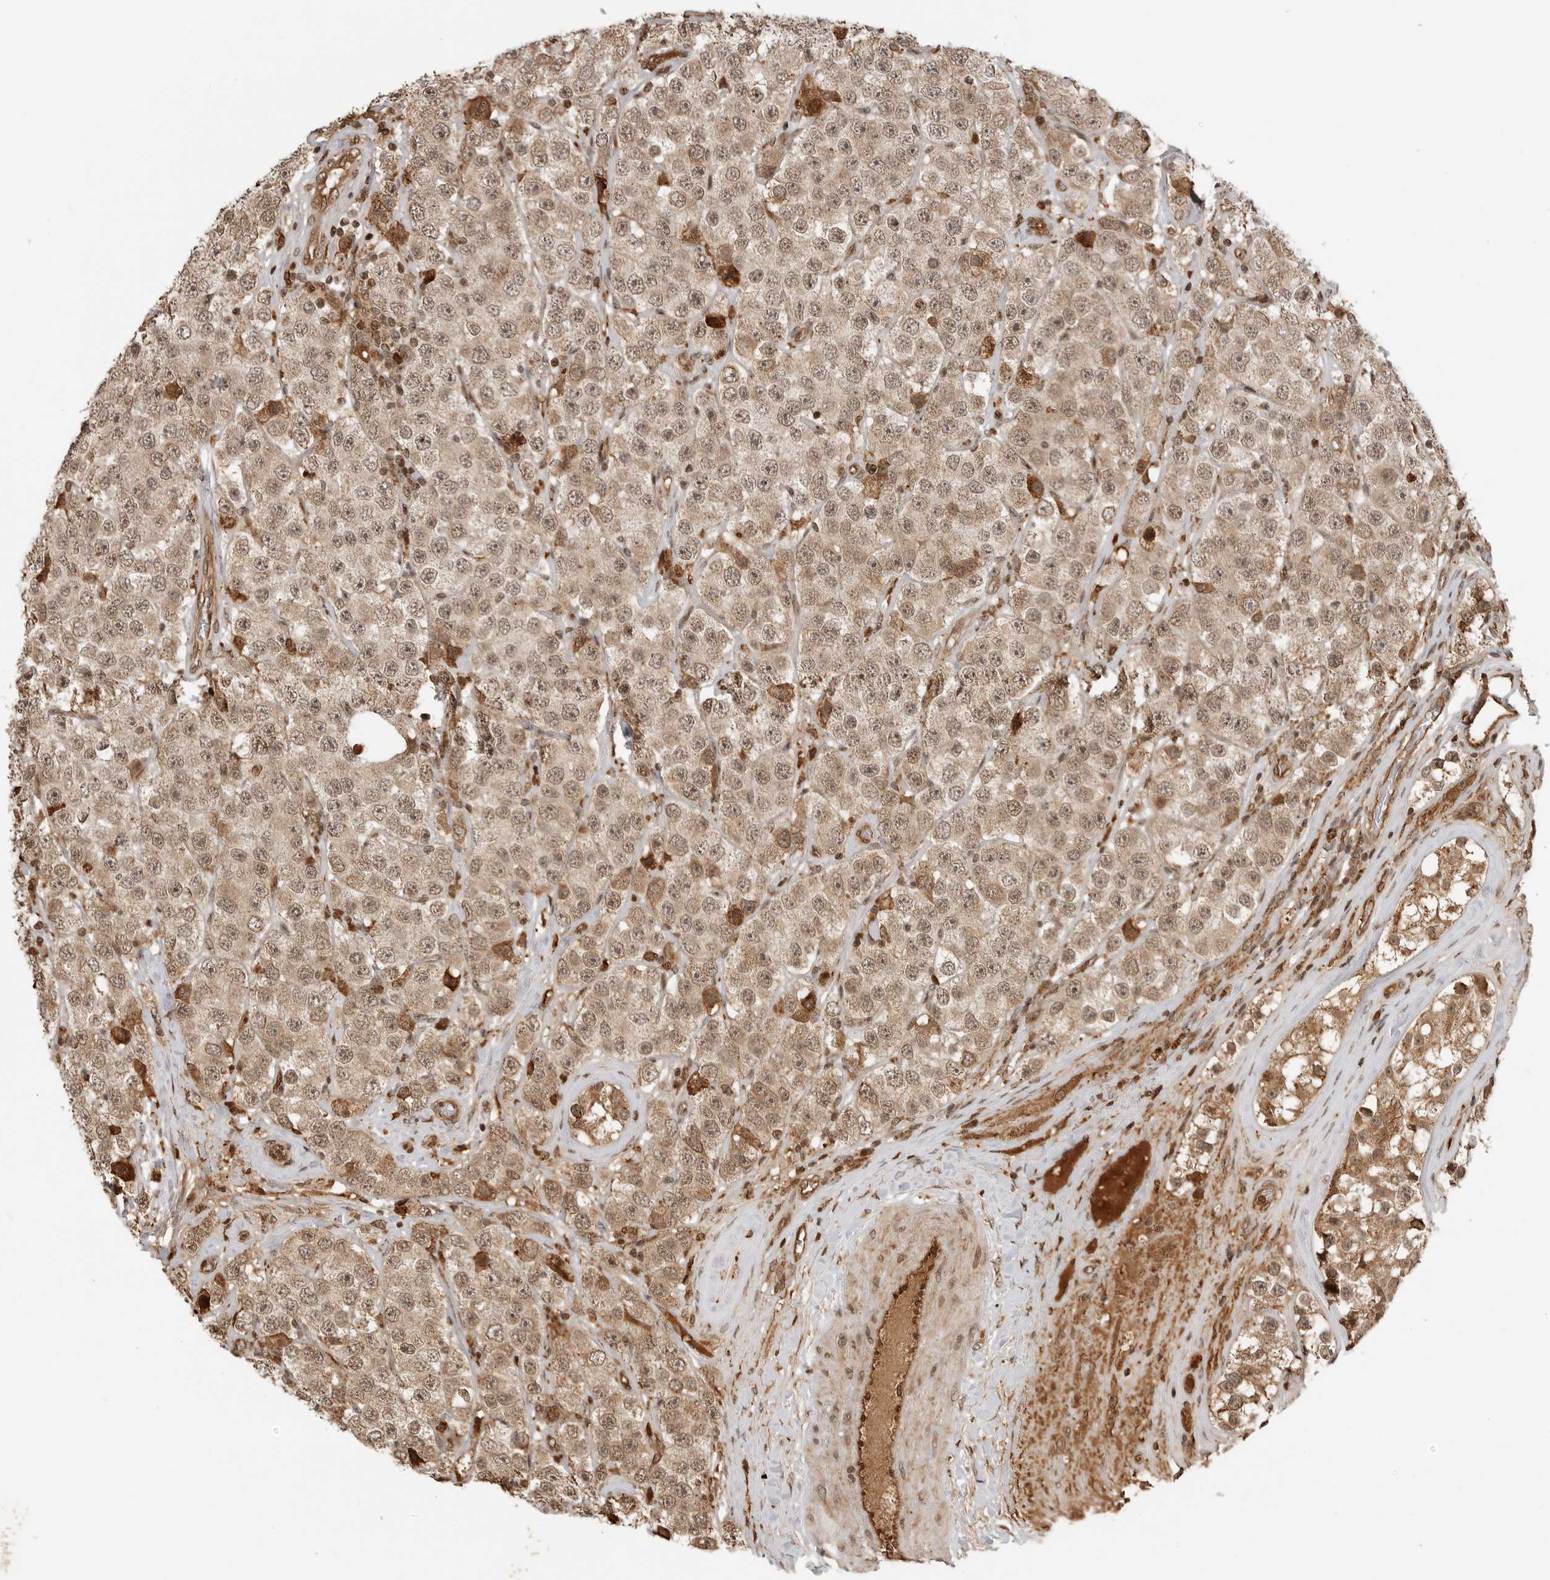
{"staining": {"intensity": "moderate", "quantity": "<25%", "location": "cytoplasmic/membranous,nuclear"}, "tissue": "testis cancer", "cell_type": "Tumor cells", "image_type": "cancer", "snomed": [{"axis": "morphology", "description": "Seminoma, NOS"}, {"axis": "topography", "description": "Testis"}], "caption": "Testis cancer (seminoma) stained for a protein shows moderate cytoplasmic/membranous and nuclear positivity in tumor cells.", "gene": "BMP2K", "patient": {"sex": "male", "age": 28}}